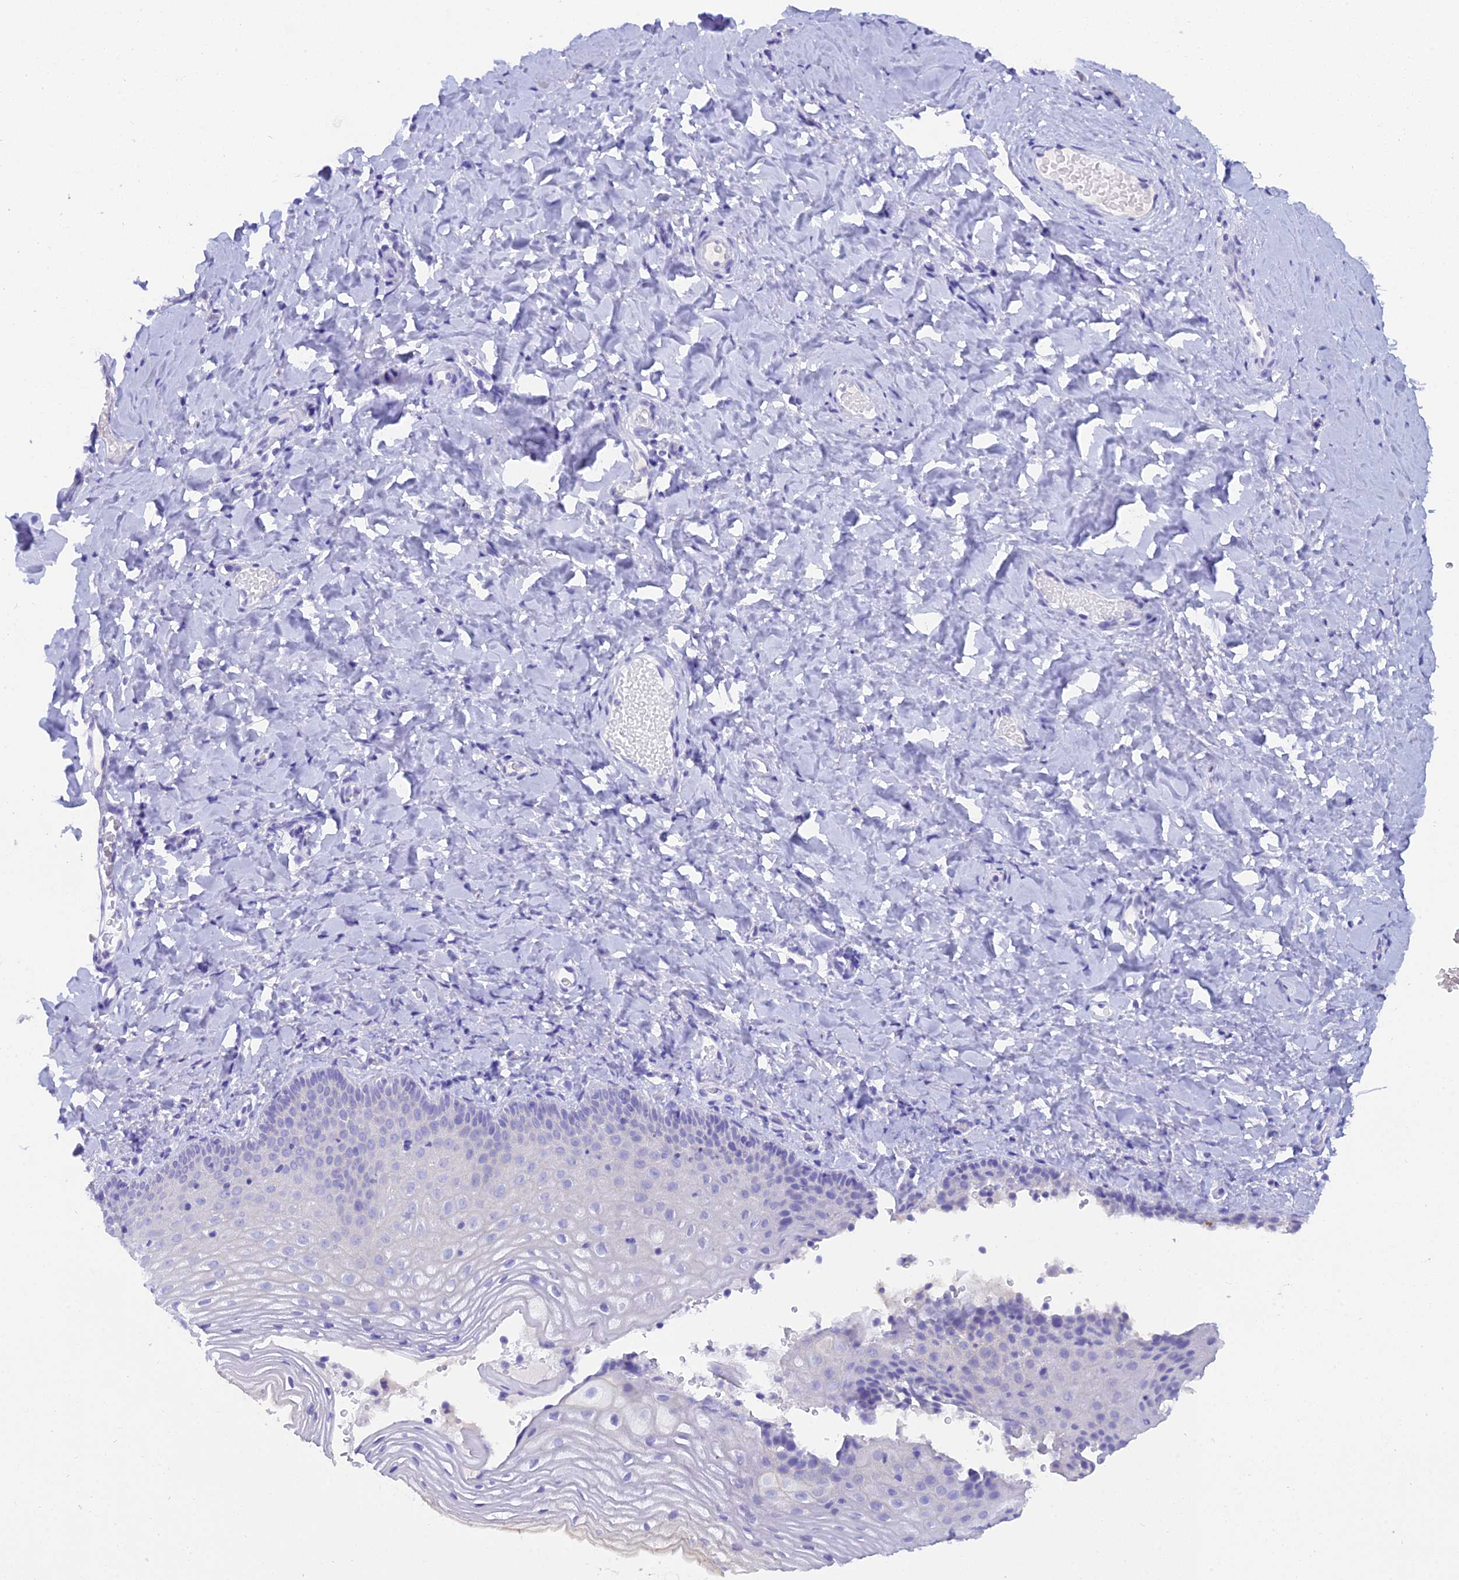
{"staining": {"intensity": "negative", "quantity": "none", "location": "none"}, "tissue": "vagina", "cell_type": "Squamous epithelial cells", "image_type": "normal", "snomed": [{"axis": "morphology", "description": "Normal tissue, NOS"}, {"axis": "topography", "description": "Vagina"}], "caption": "Immunohistochemistry (IHC) of normal vagina demonstrates no positivity in squamous epithelial cells.", "gene": "REG1A", "patient": {"sex": "female", "age": 60}}